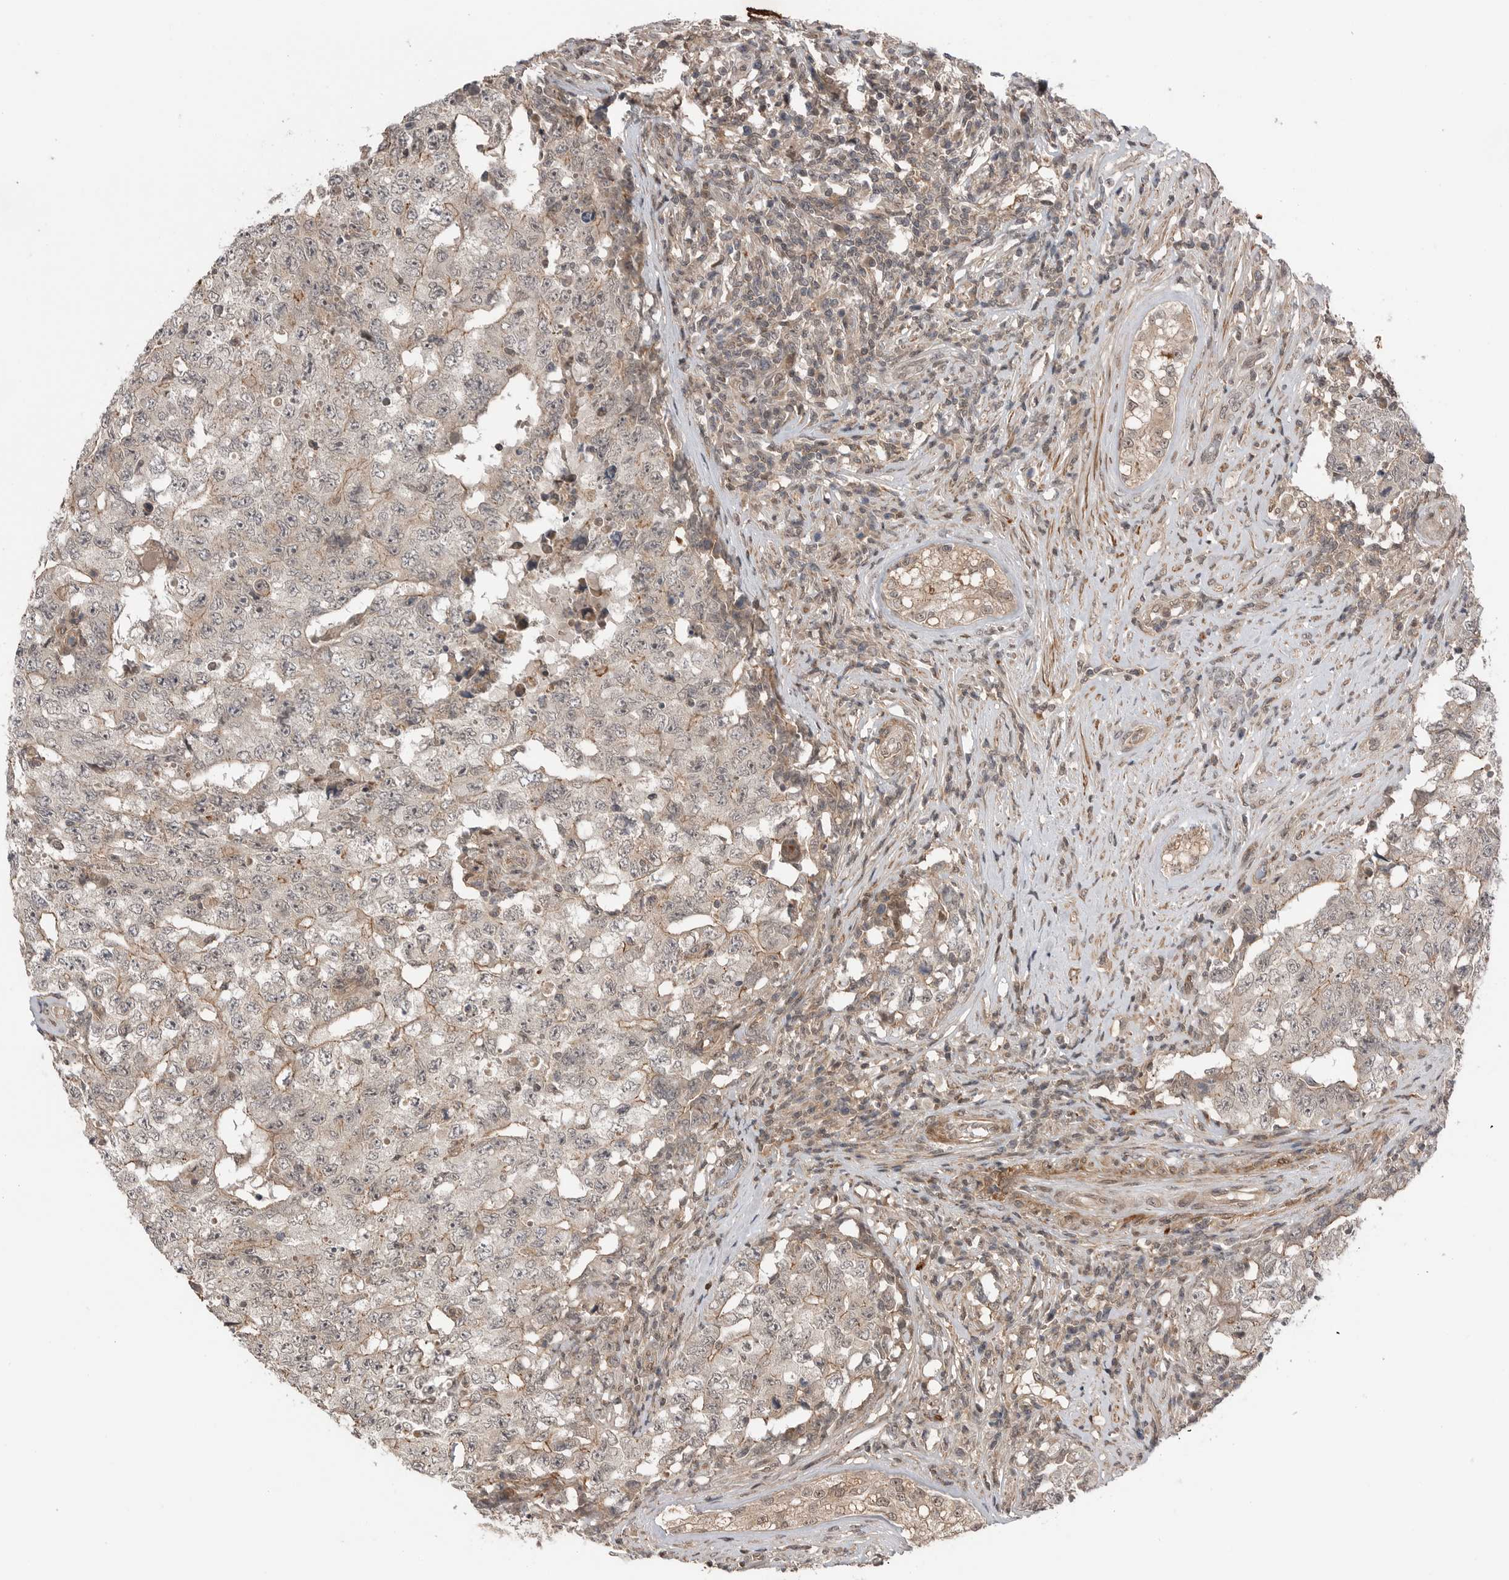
{"staining": {"intensity": "weak", "quantity": "<25%", "location": "cytoplasmic/membranous"}, "tissue": "testis cancer", "cell_type": "Tumor cells", "image_type": "cancer", "snomed": [{"axis": "morphology", "description": "Carcinoma, Embryonal, NOS"}, {"axis": "topography", "description": "Testis"}], "caption": "This is a histopathology image of IHC staining of testis embryonal carcinoma, which shows no expression in tumor cells. (DAB (3,3'-diaminobenzidine) immunohistochemistry, high magnification).", "gene": "PEAK1", "patient": {"sex": "male", "age": 26}}